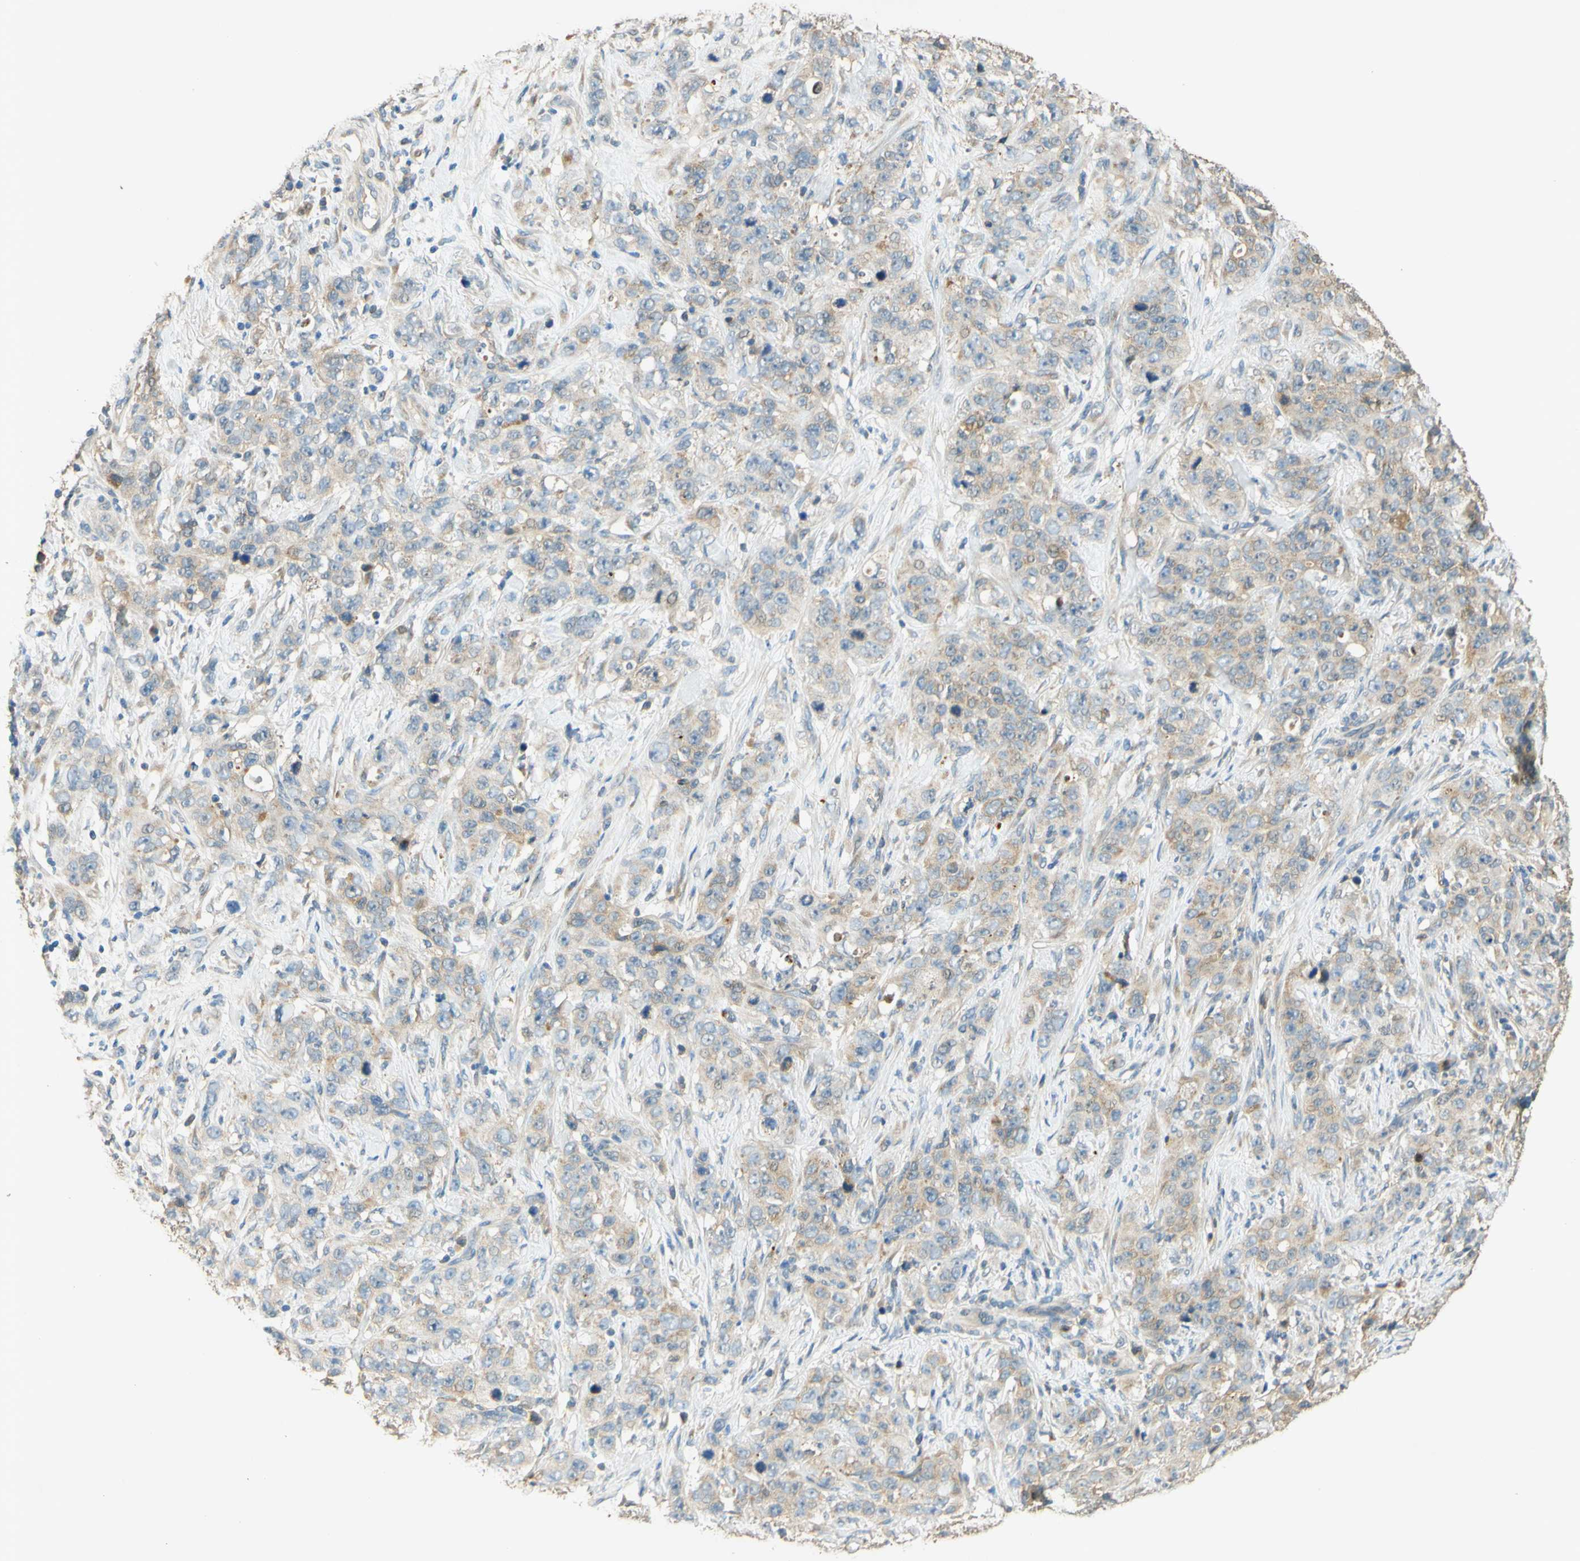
{"staining": {"intensity": "weak", "quantity": ">75%", "location": "cytoplasmic/membranous"}, "tissue": "stomach cancer", "cell_type": "Tumor cells", "image_type": "cancer", "snomed": [{"axis": "morphology", "description": "Adenocarcinoma, NOS"}, {"axis": "topography", "description": "Stomach"}], "caption": "Stomach adenocarcinoma stained for a protein (brown) reveals weak cytoplasmic/membranous positive positivity in about >75% of tumor cells.", "gene": "ENTREP2", "patient": {"sex": "male", "age": 48}}